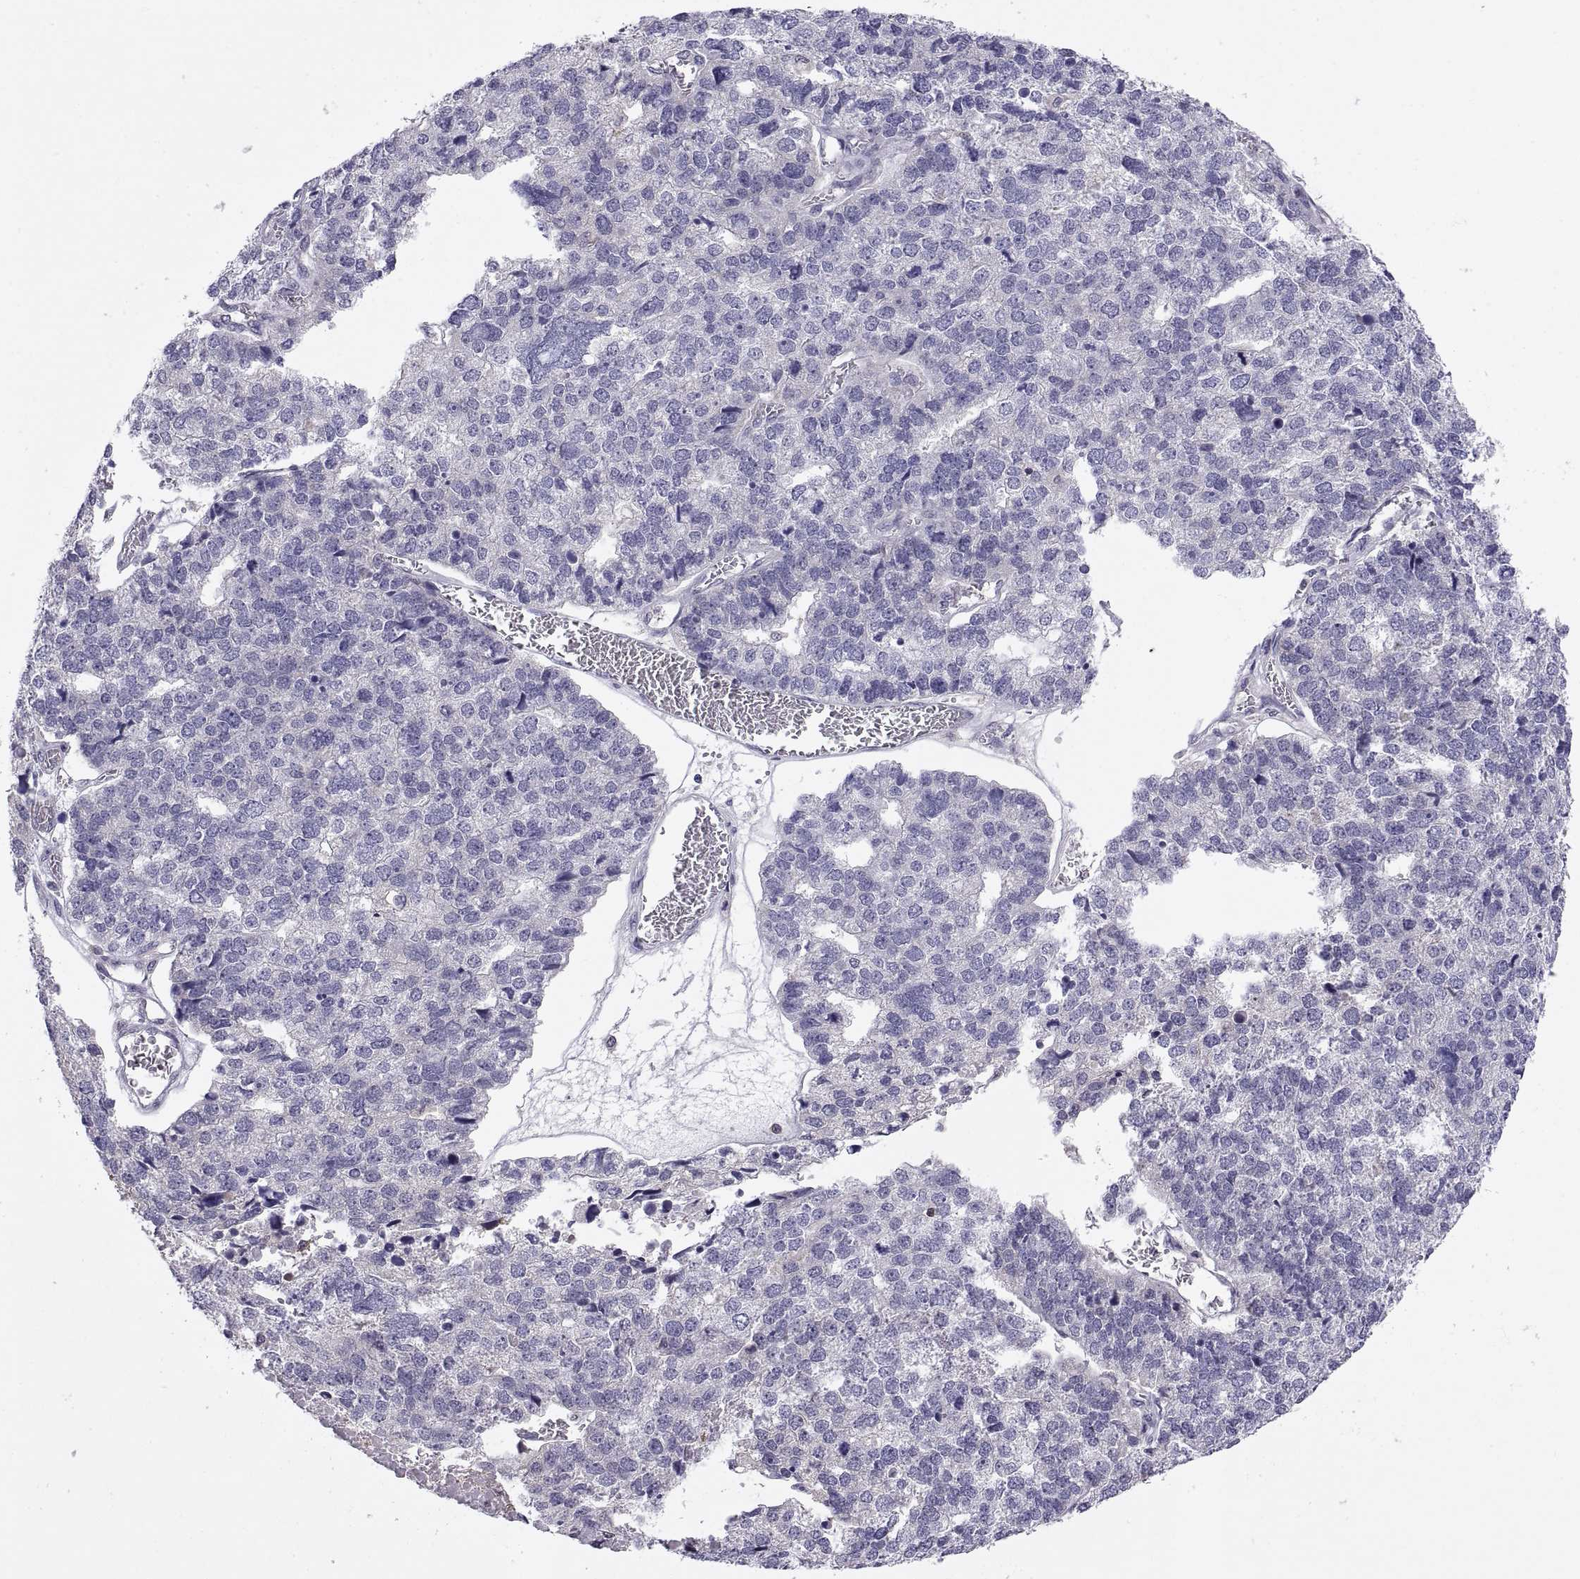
{"staining": {"intensity": "negative", "quantity": "none", "location": "none"}, "tissue": "stomach cancer", "cell_type": "Tumor cells", "image_type": "cancer", "snomed": [{"axis": "morphology", "description": "Adenocarcinoma, NOS"}, {"axis": "topography", "description": "Stomach"}], "caption": "This is an immunohistochemistry (IHC) image of human adenocarcinoma (stomach). There is no expression in tumor cells.", "gene": "FGF9", "patient": {"sex": "male", "age": 69}}